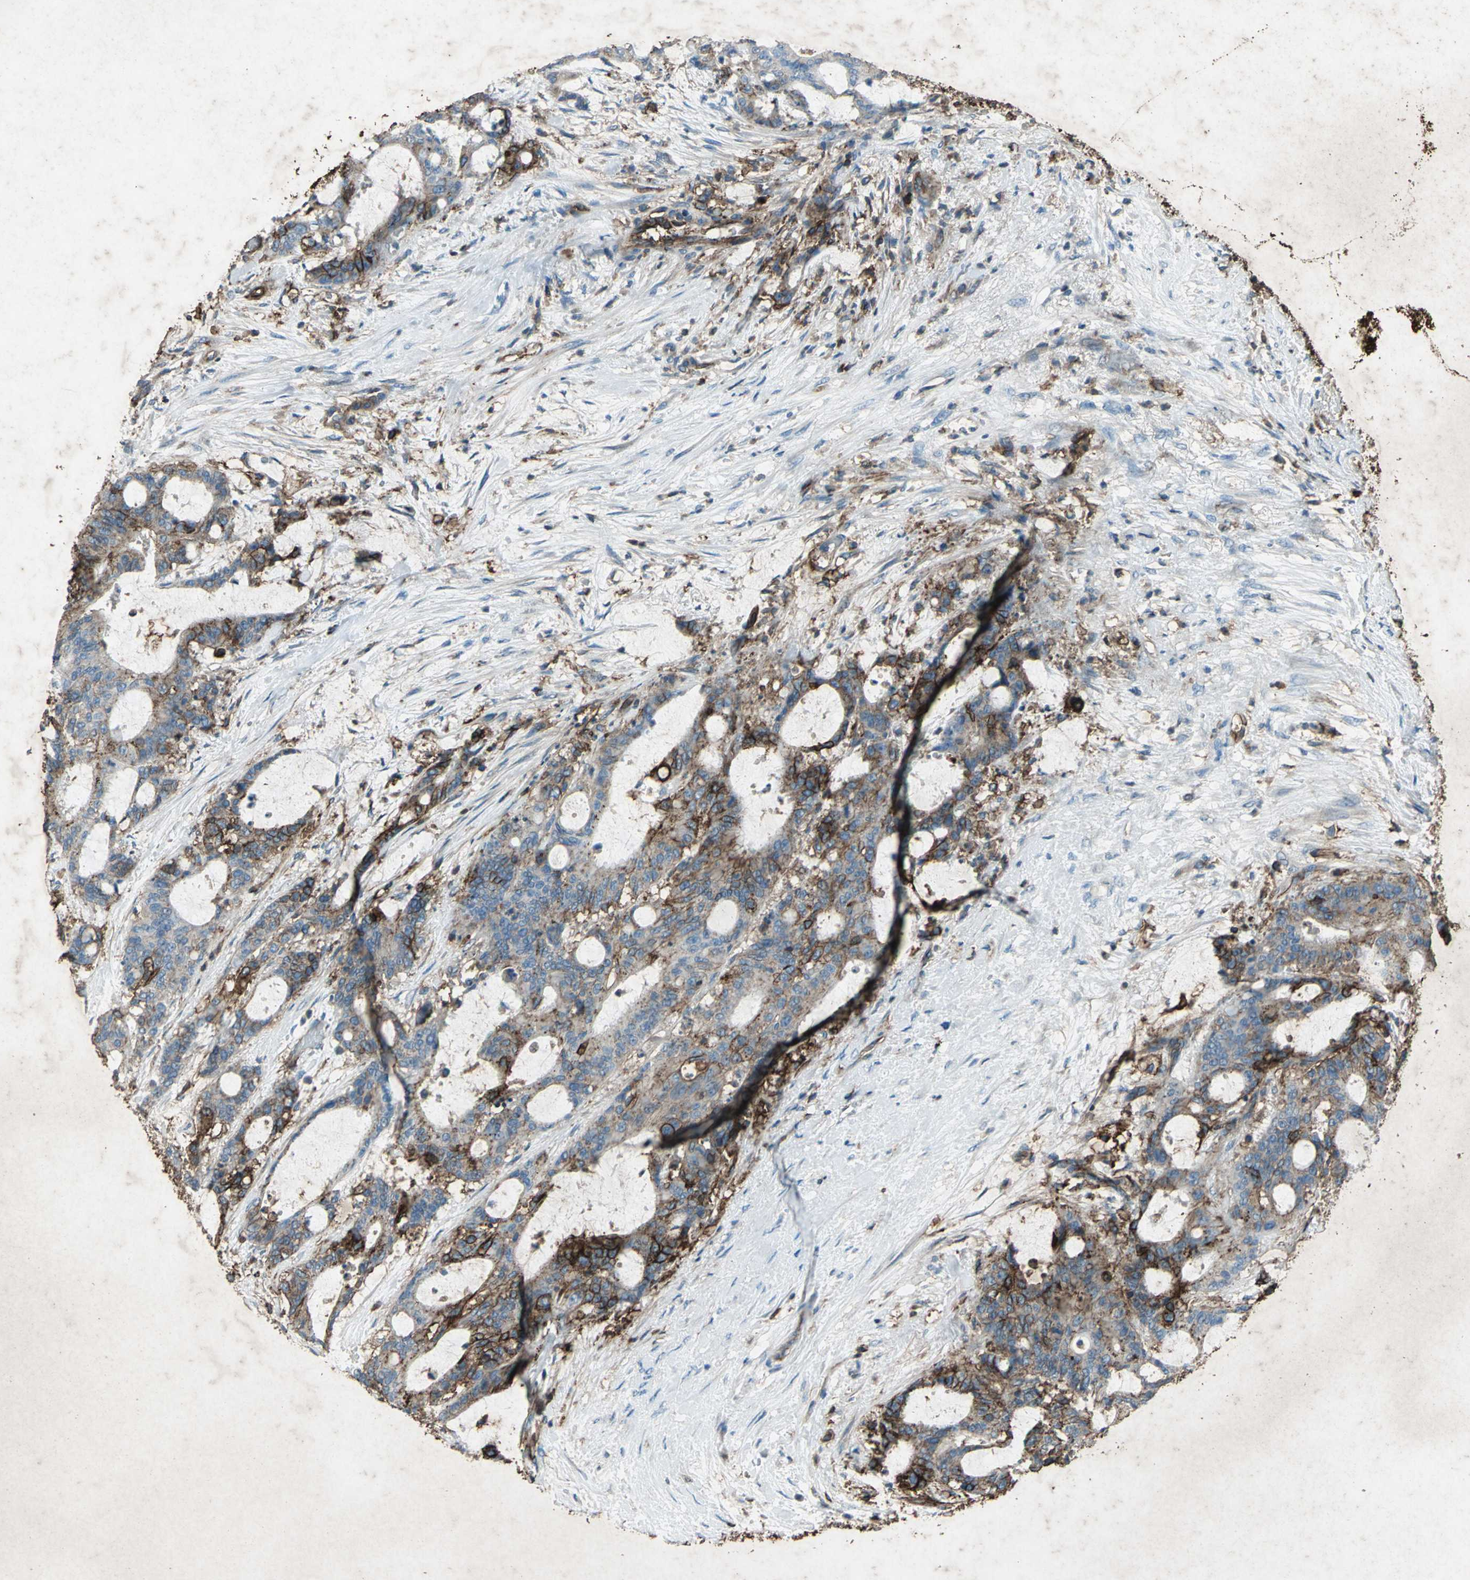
{"staining": {"intensity": "strong", "quantity": "25%-75%", "location": "cytoplasmic/membranous"}, "tissue": "liver cancer", "cell_type": "Tumor cells", "image_type": "cancer", "snomed": [{"axis": "morphology", "description": "Cholangiocarcinoma"}, {"axis": "topography", "description": "Liver"}], "caption": "Tumor cells display high levels of strong cytoplasmic/membranous positivity in approximately 25%-75% of cells in human liver cancer (cholangiocarcinoma). (DAB (3,3'-diaminobenzidine) = brown stain, brightfield microscopy at high magnification).", "gene": "CCR6", "patient": {"sex": "female", "age": 73}}